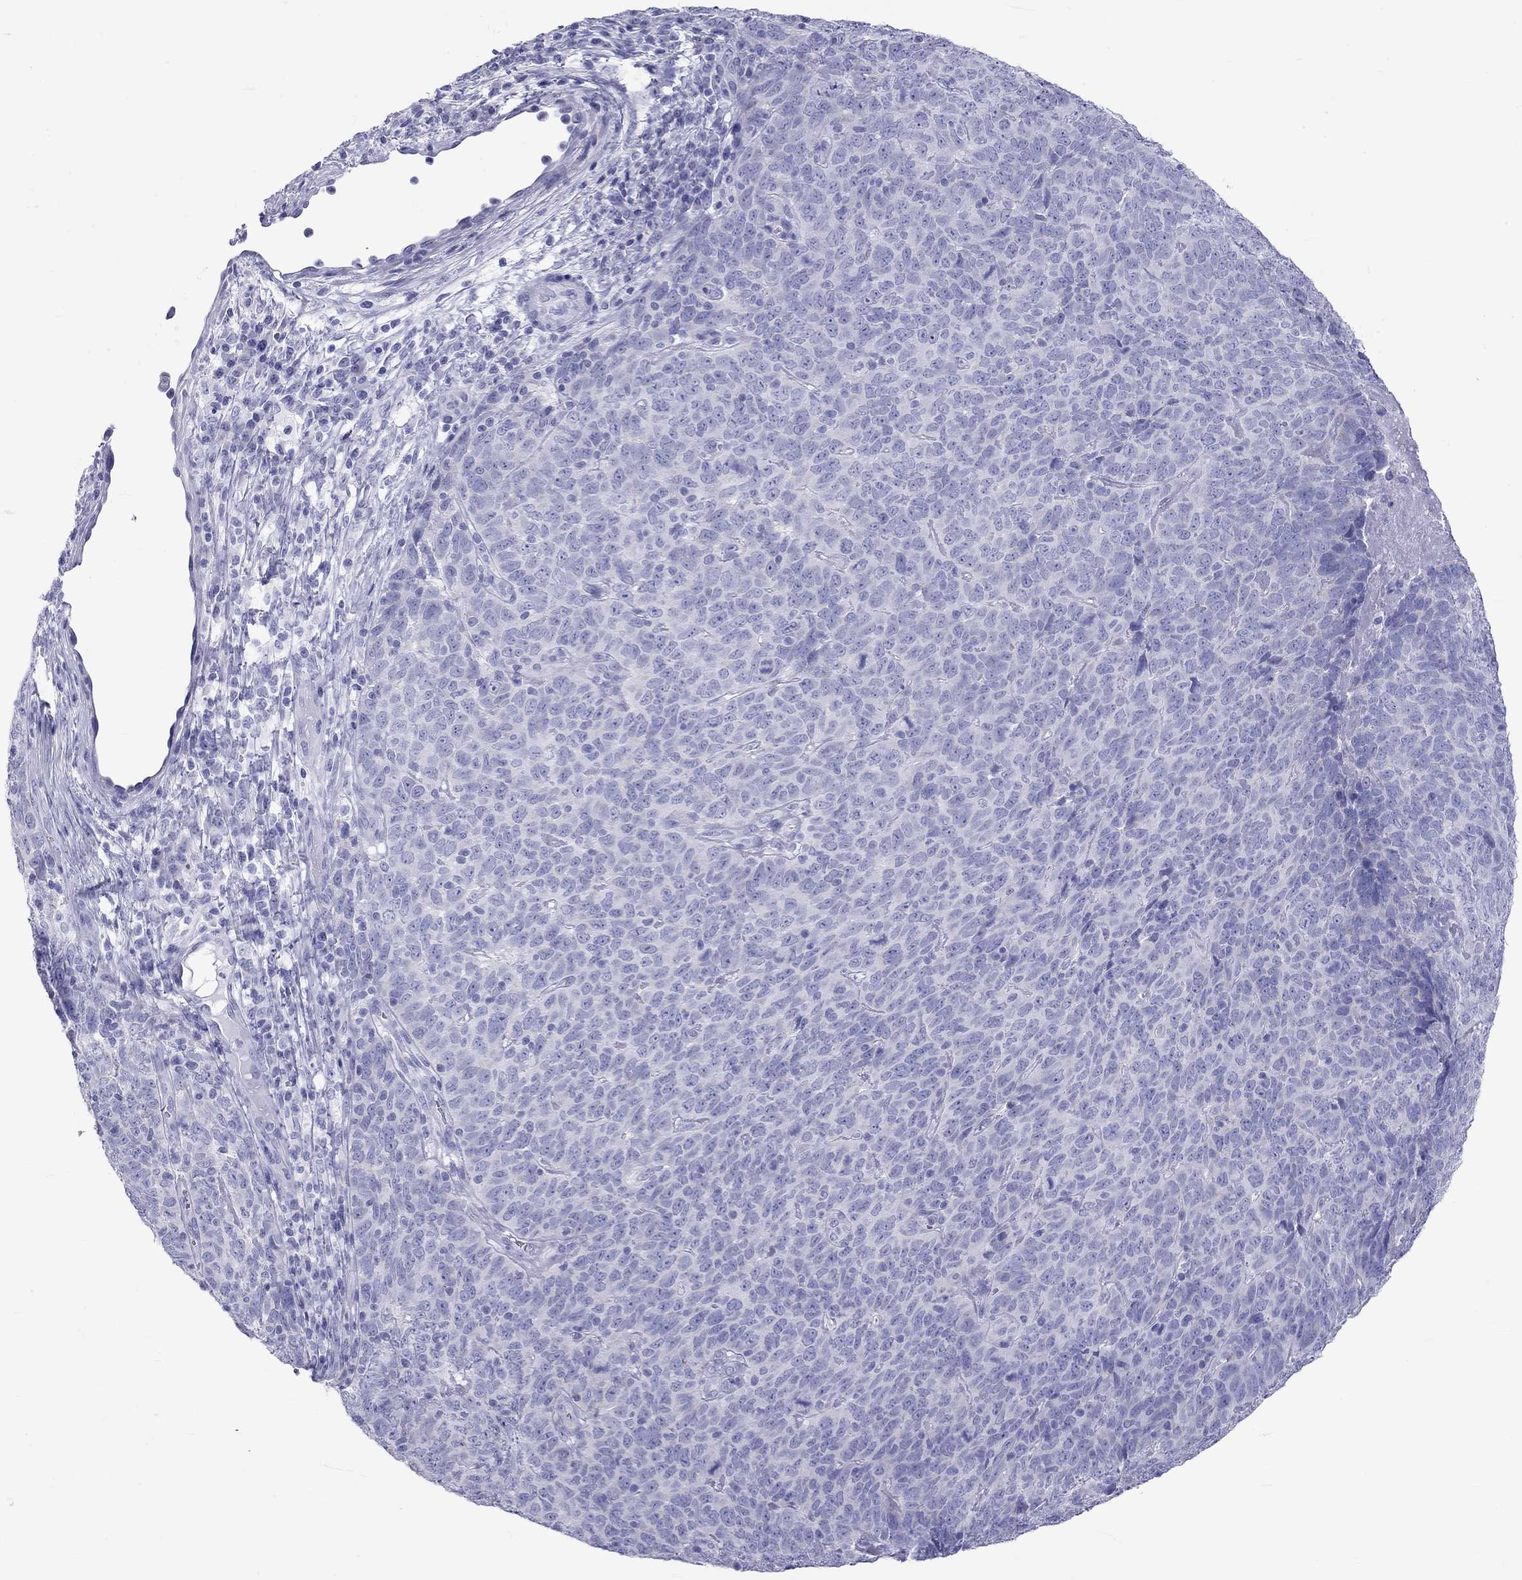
{"staining": {"intensity": "negative", "quantity": "none", "location": "none"}, "tissue": "skin cancer", "cell_type": "Tumor cells", "image_type": "cancer", "snomed": [{"axis": "morphology", "description": "Squamous cell carcinoma, NOS"}, {"axis": "topography", "description": "Skin"}, {"axis": "topography", "description": "Anal"}], "caption": "The IHC histopathology image has no significant staining in tumor cells of skin cancer tissue.", "gene": "DPY19L2", "patient": {"sex": "female", "age": 51}}